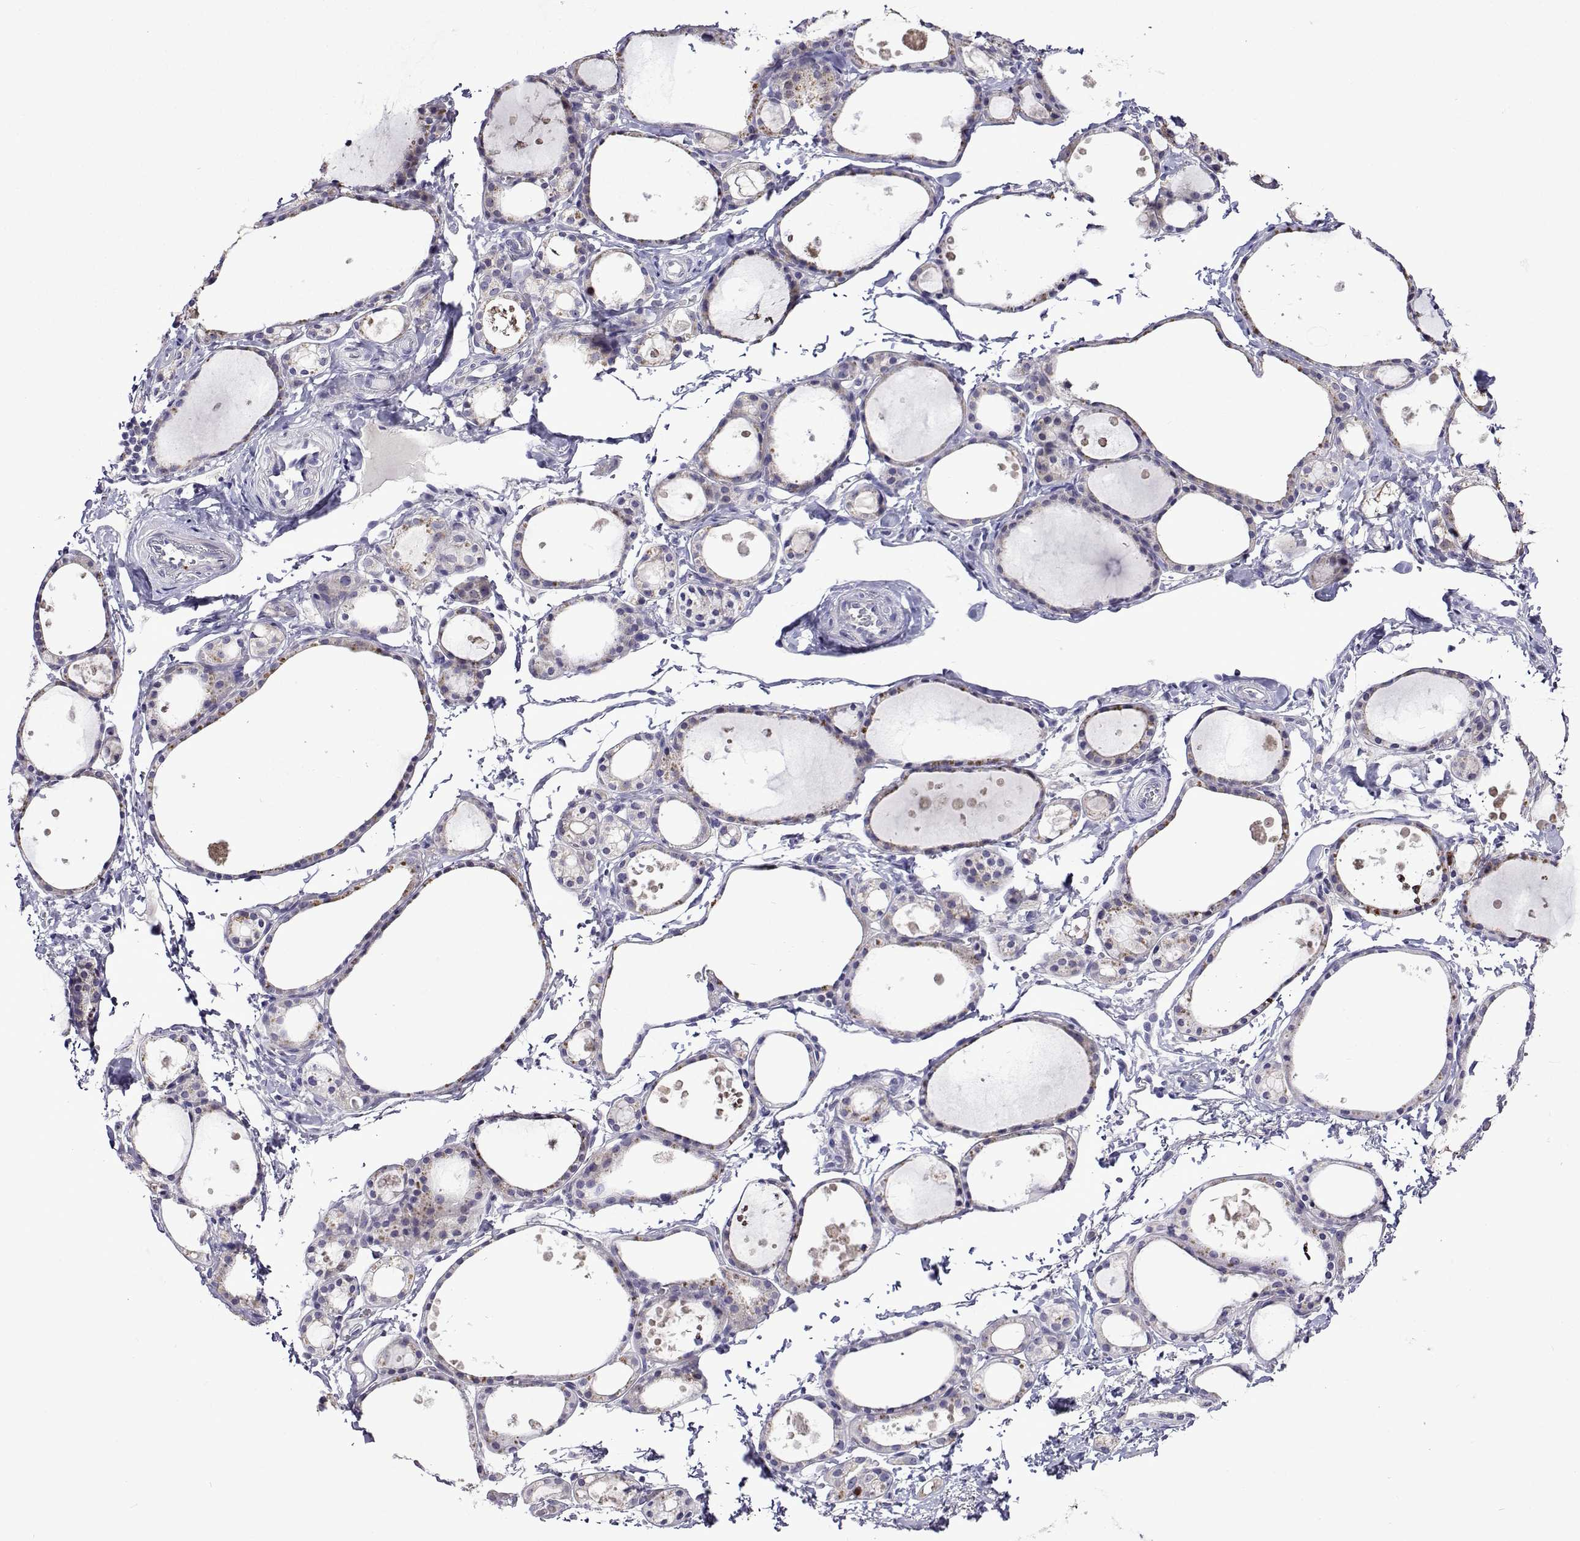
{"staining": {"intensity": "weak", "quantity": "<25%", "location": "cytoplasmic/membranous"}, "tissue": "thyroid gland", "cell_type": "Glandular cells", "image_type": "normal", "snomed": [{"axis": "morphology", "description": "Normal tissue, NOS"}, {"axis": "topography", "description": "Thyroid gland"}], "caption": "IHC photomicrograph of normal human thyroid gland stained for a protein (brown), which demonstrates no positivity in glandular cells. Brightfield microscopy of IHC stained with DAB (3,3'-diaminobenzidine) (brown) and hematoxylin (blue), captured at high magnification.", "gene": "SULT2A1", "patient": {"sex": "male", "age": 68}}